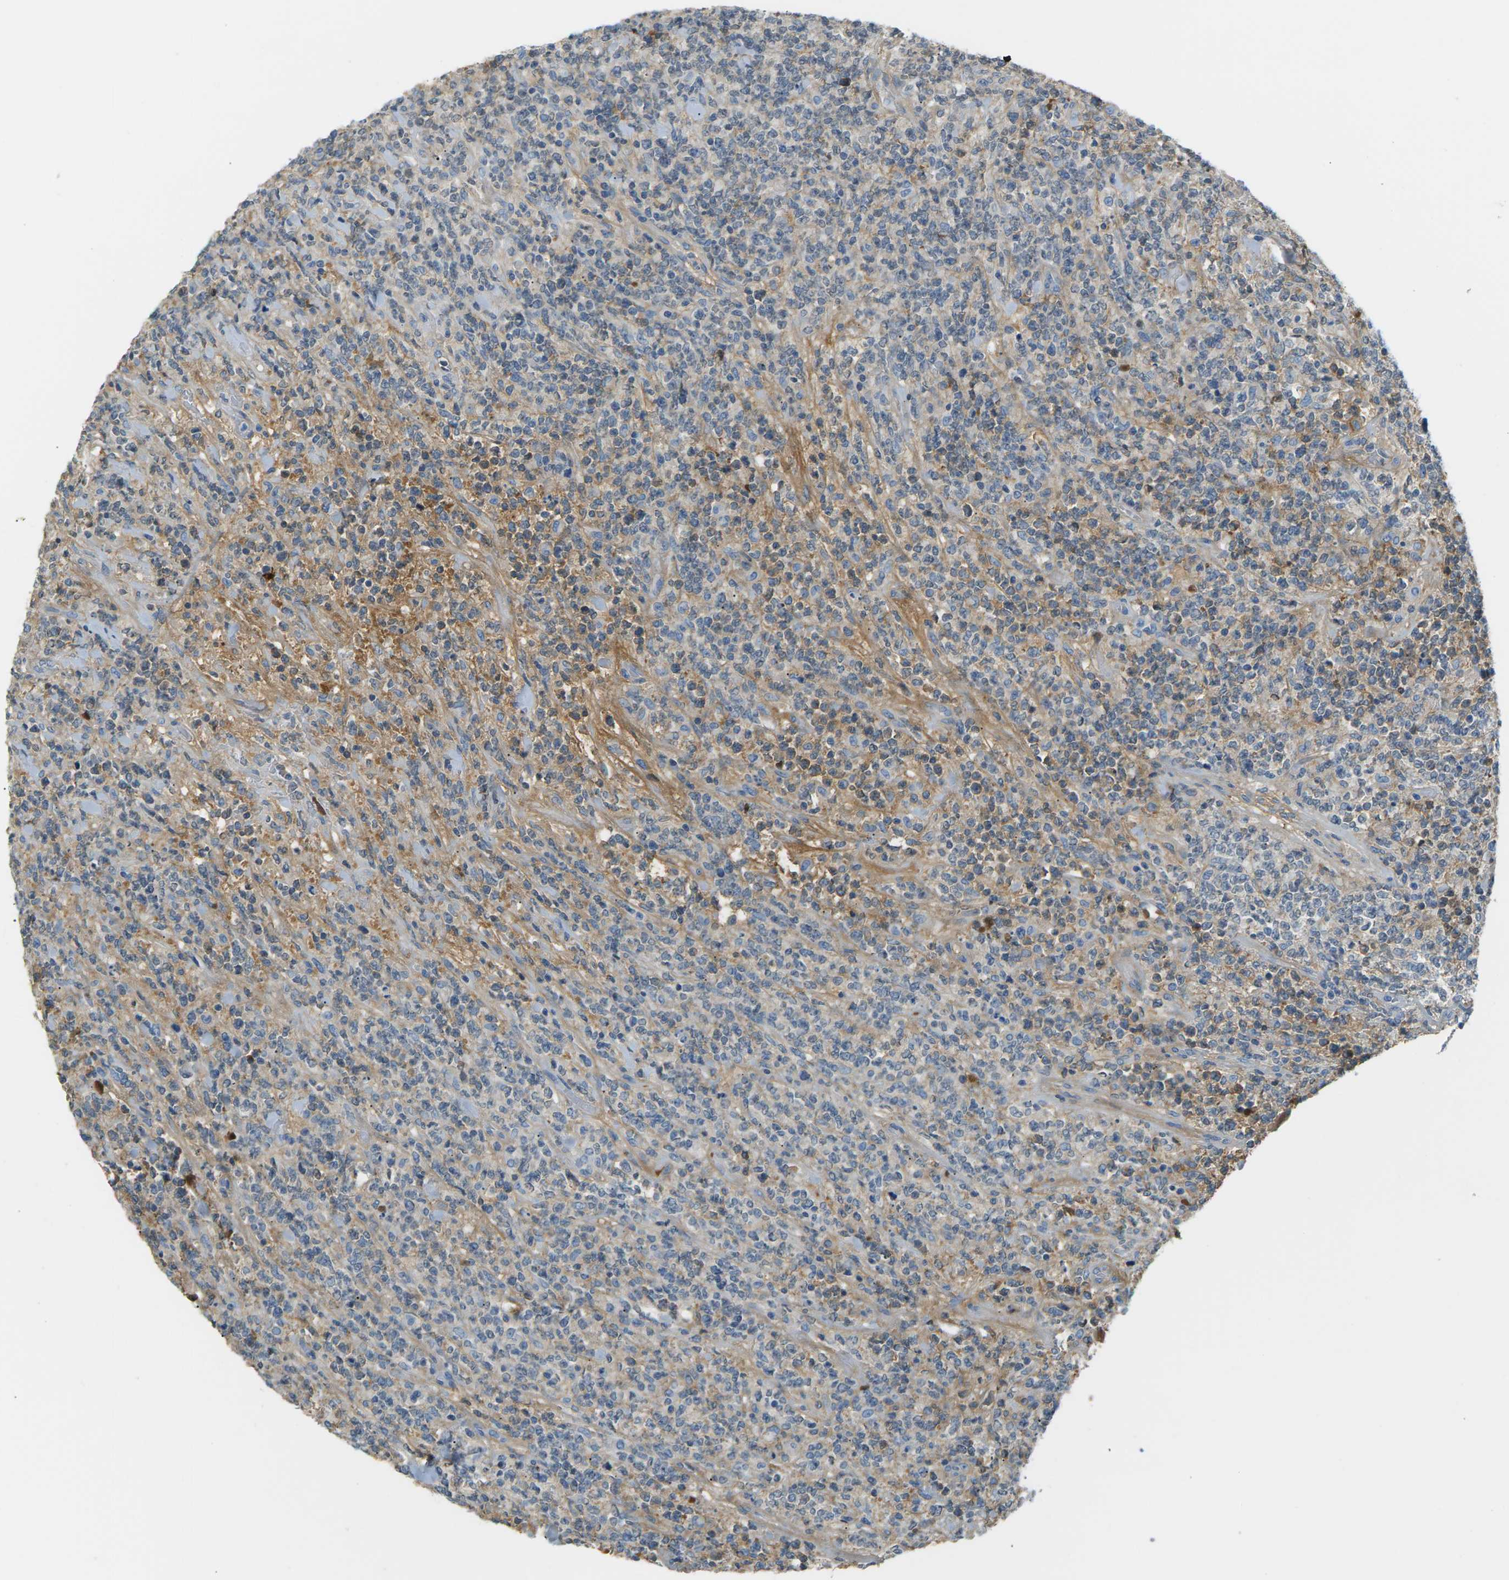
{"staining": {"intensity": "negative", "quantity": "none", "location": "none"}, "tissue": "lymphoma", "cell_type": "Tumor cells", "image_type": "cancer", "snomed": [{"axis": "morphology", "description": "Malignant lymphoma, non-Hodgkin's type, High grade"}, {"axis": "topography", "description": "Soft tissue"}], "caption": "Protein analysis of lymphoma shows no significant staining in tumor cells. (Brightfield microscopy of DAB IHC at high magnification).", "gene": "CFI", "patient": {"sex": "male", "age": 18}}